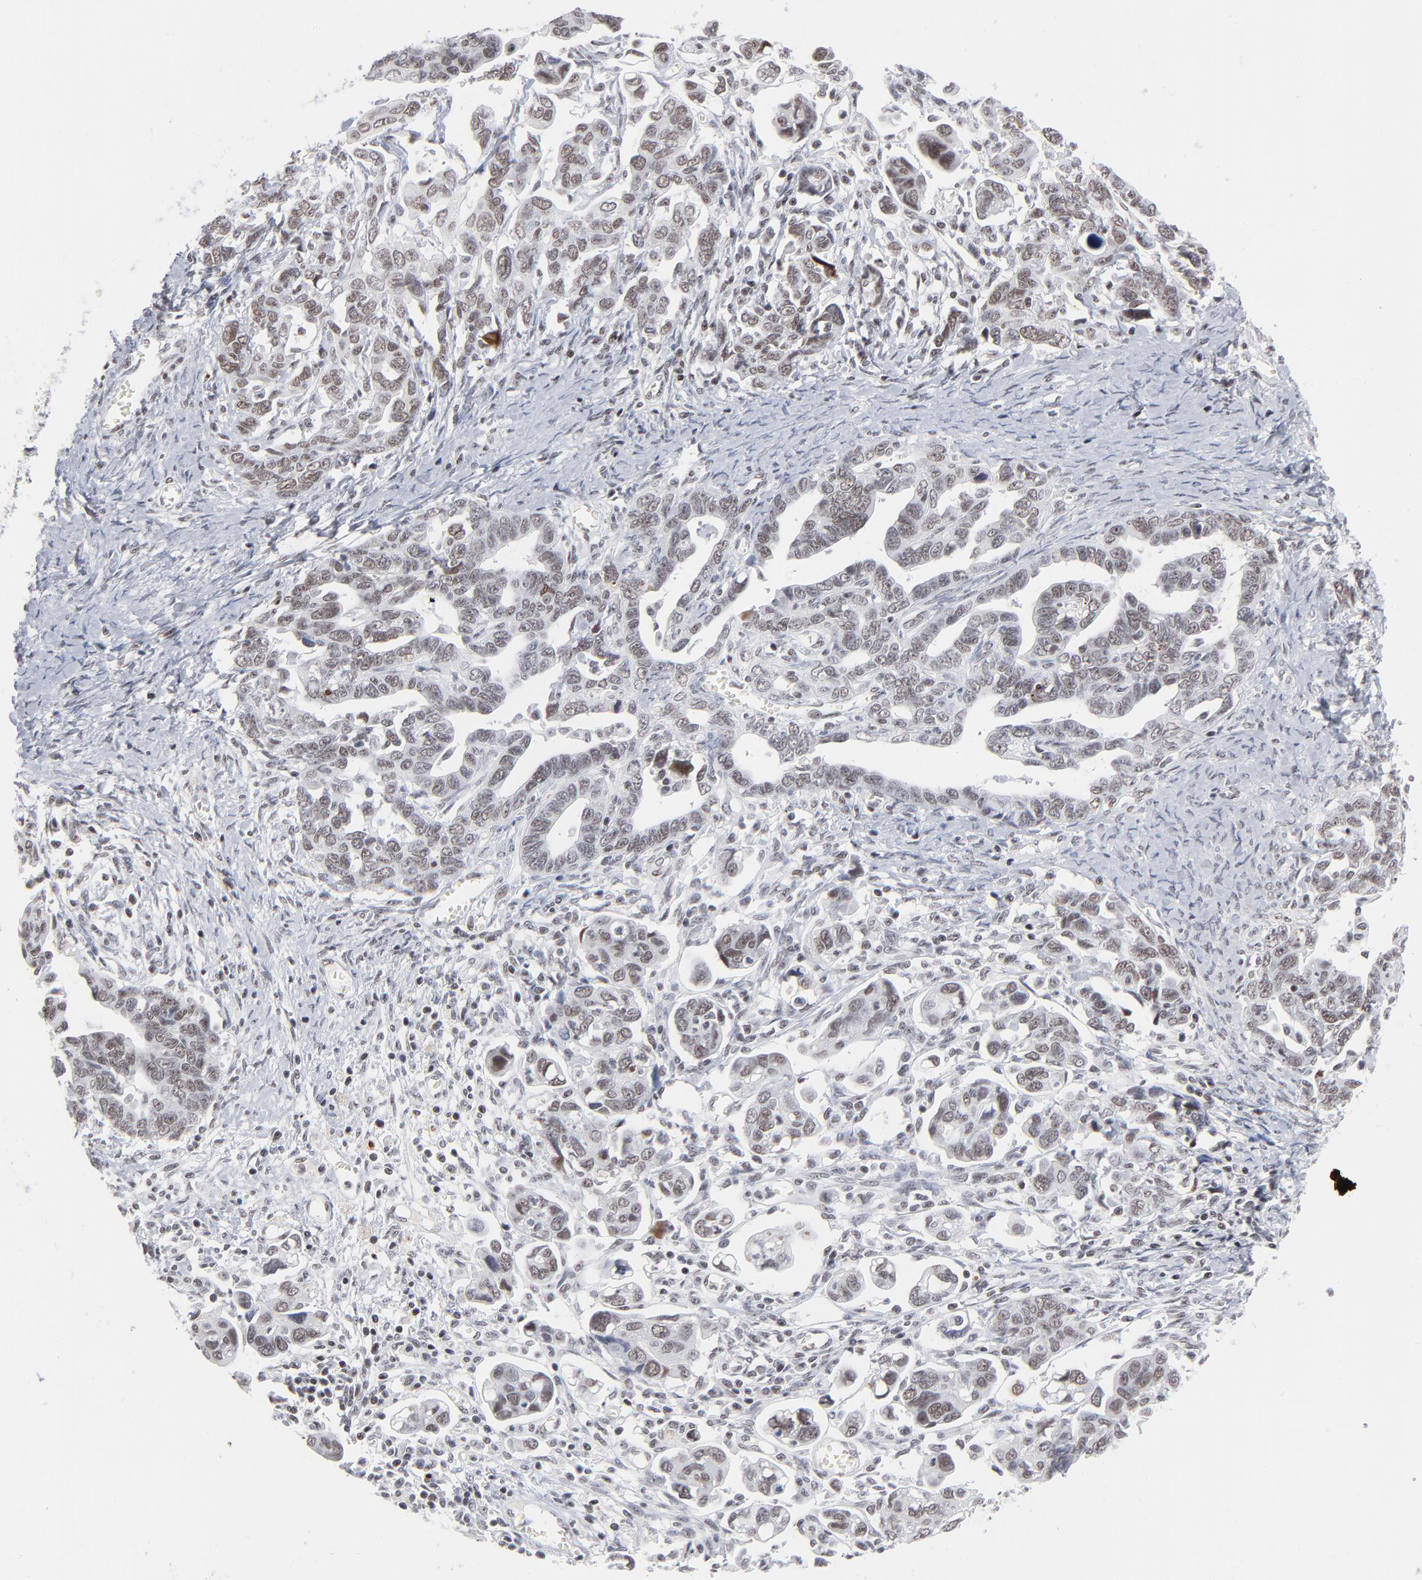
{"staining": {"intensity": "weak", "quantity": "25%-75%", "location": "nuclear"}, "tissue": "ovarian cancer", "cell_type": "Tumor cells", "image_type": "cancer", "snomed": [{"axis": "morphology", "description": "Cystadenocarcinoma, serous, NOS"}, {"axis": "topography", "description": "Ovary"}], "caption": "Human ovarian serous cystadenocarcinoma stained with a protein marker demonstrates weak staining in tumor cells.", "gene": "ZNF143", "patient": {"sex": "female", "age": 69}}